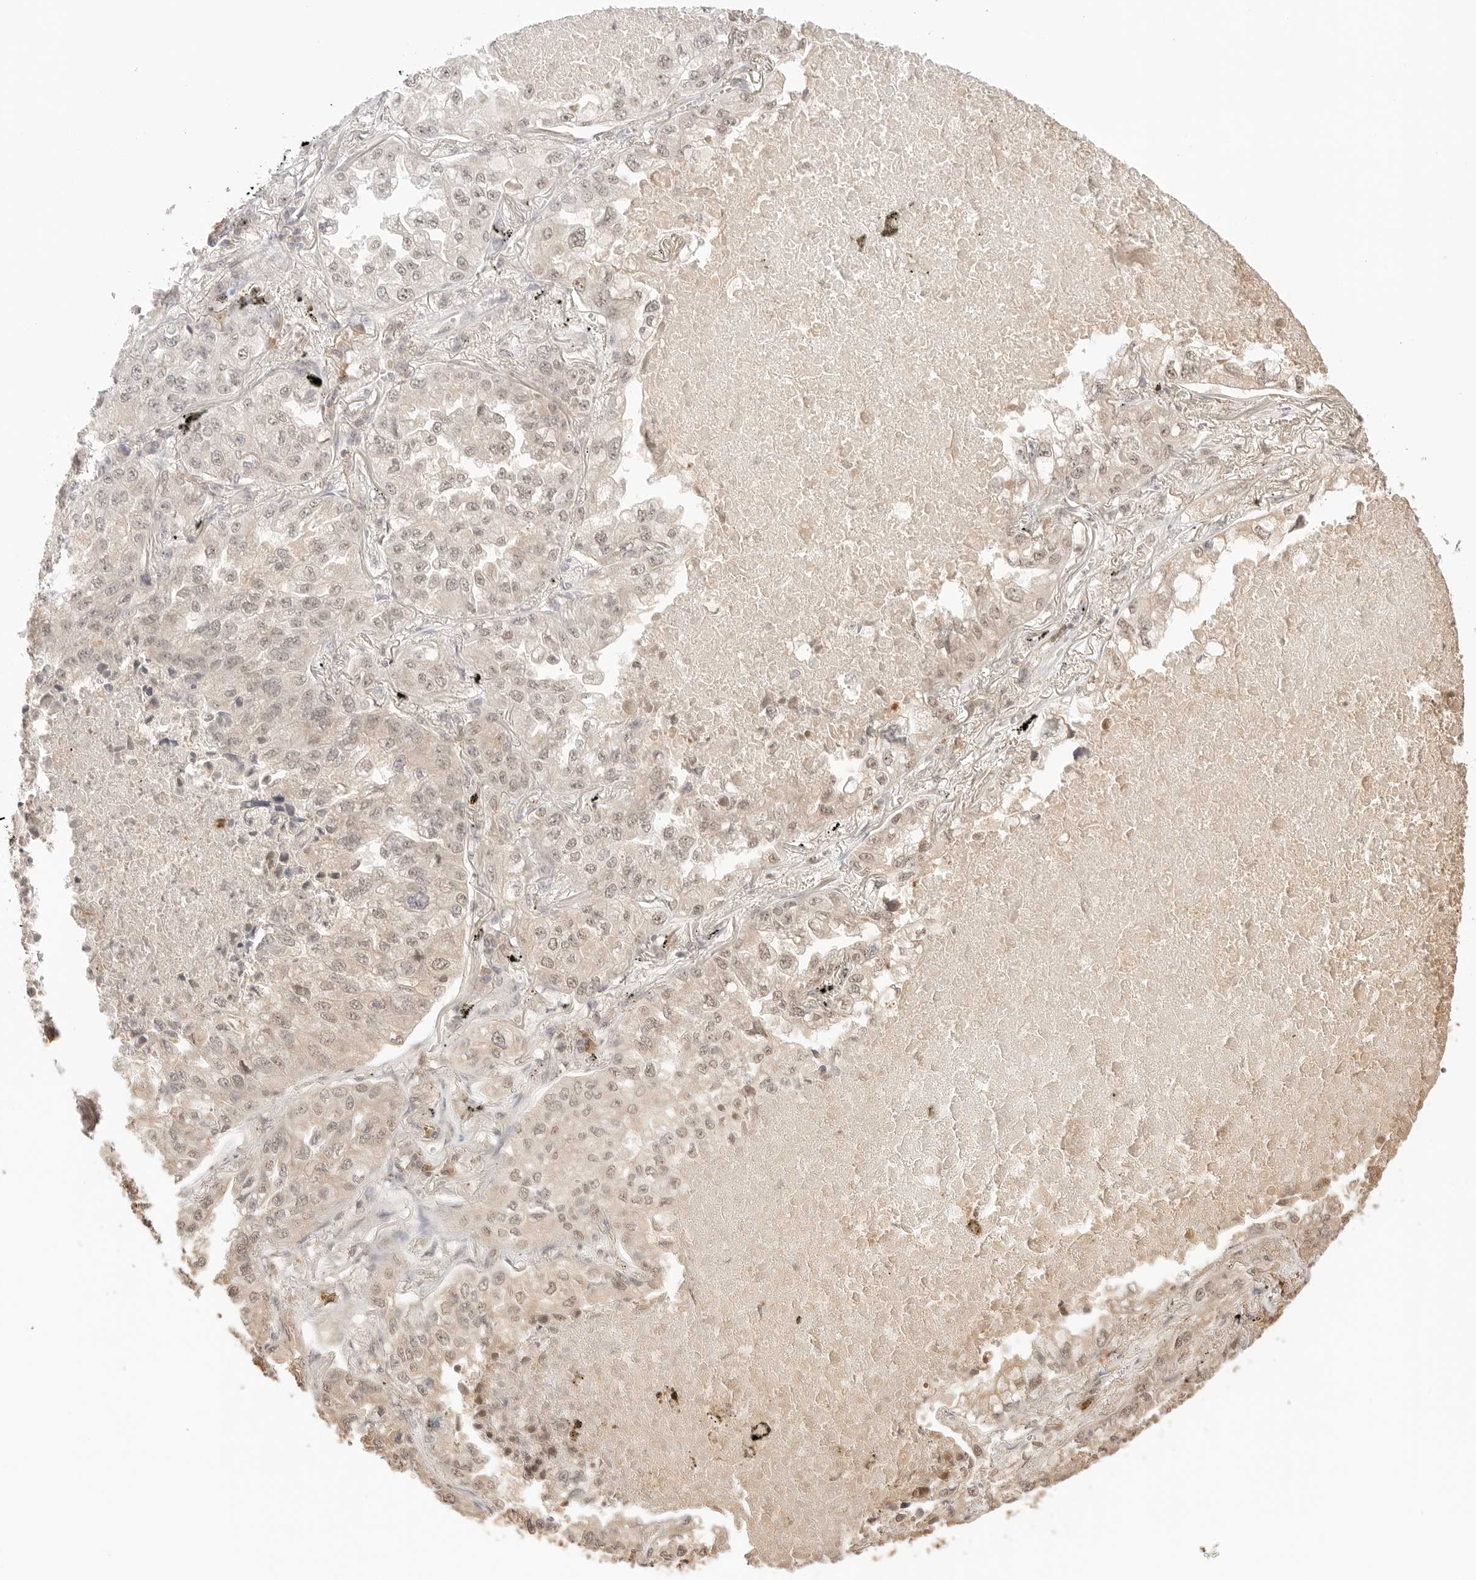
{"staining": {"intensity": "weak", "quantity": "25%-75%", "location": "nuclear"}, "tissue": "lung cancer", "cell_type": "Tumor cells", "image_type": "cancer", "snomed": [{"axis": "morphology", "description": "Adenocarcinoma, NOS"}, {"axis": "topography", "description": "Lung"}], "caption": "This photomicrograph demonstrates IHC staining of human lung adenocarcinoma, with low weak nuclear staining in approximately 25%-75% of tumor cells.", "gene": "SEPTIN4", "patient": {"sex": "male", "age": 65}}